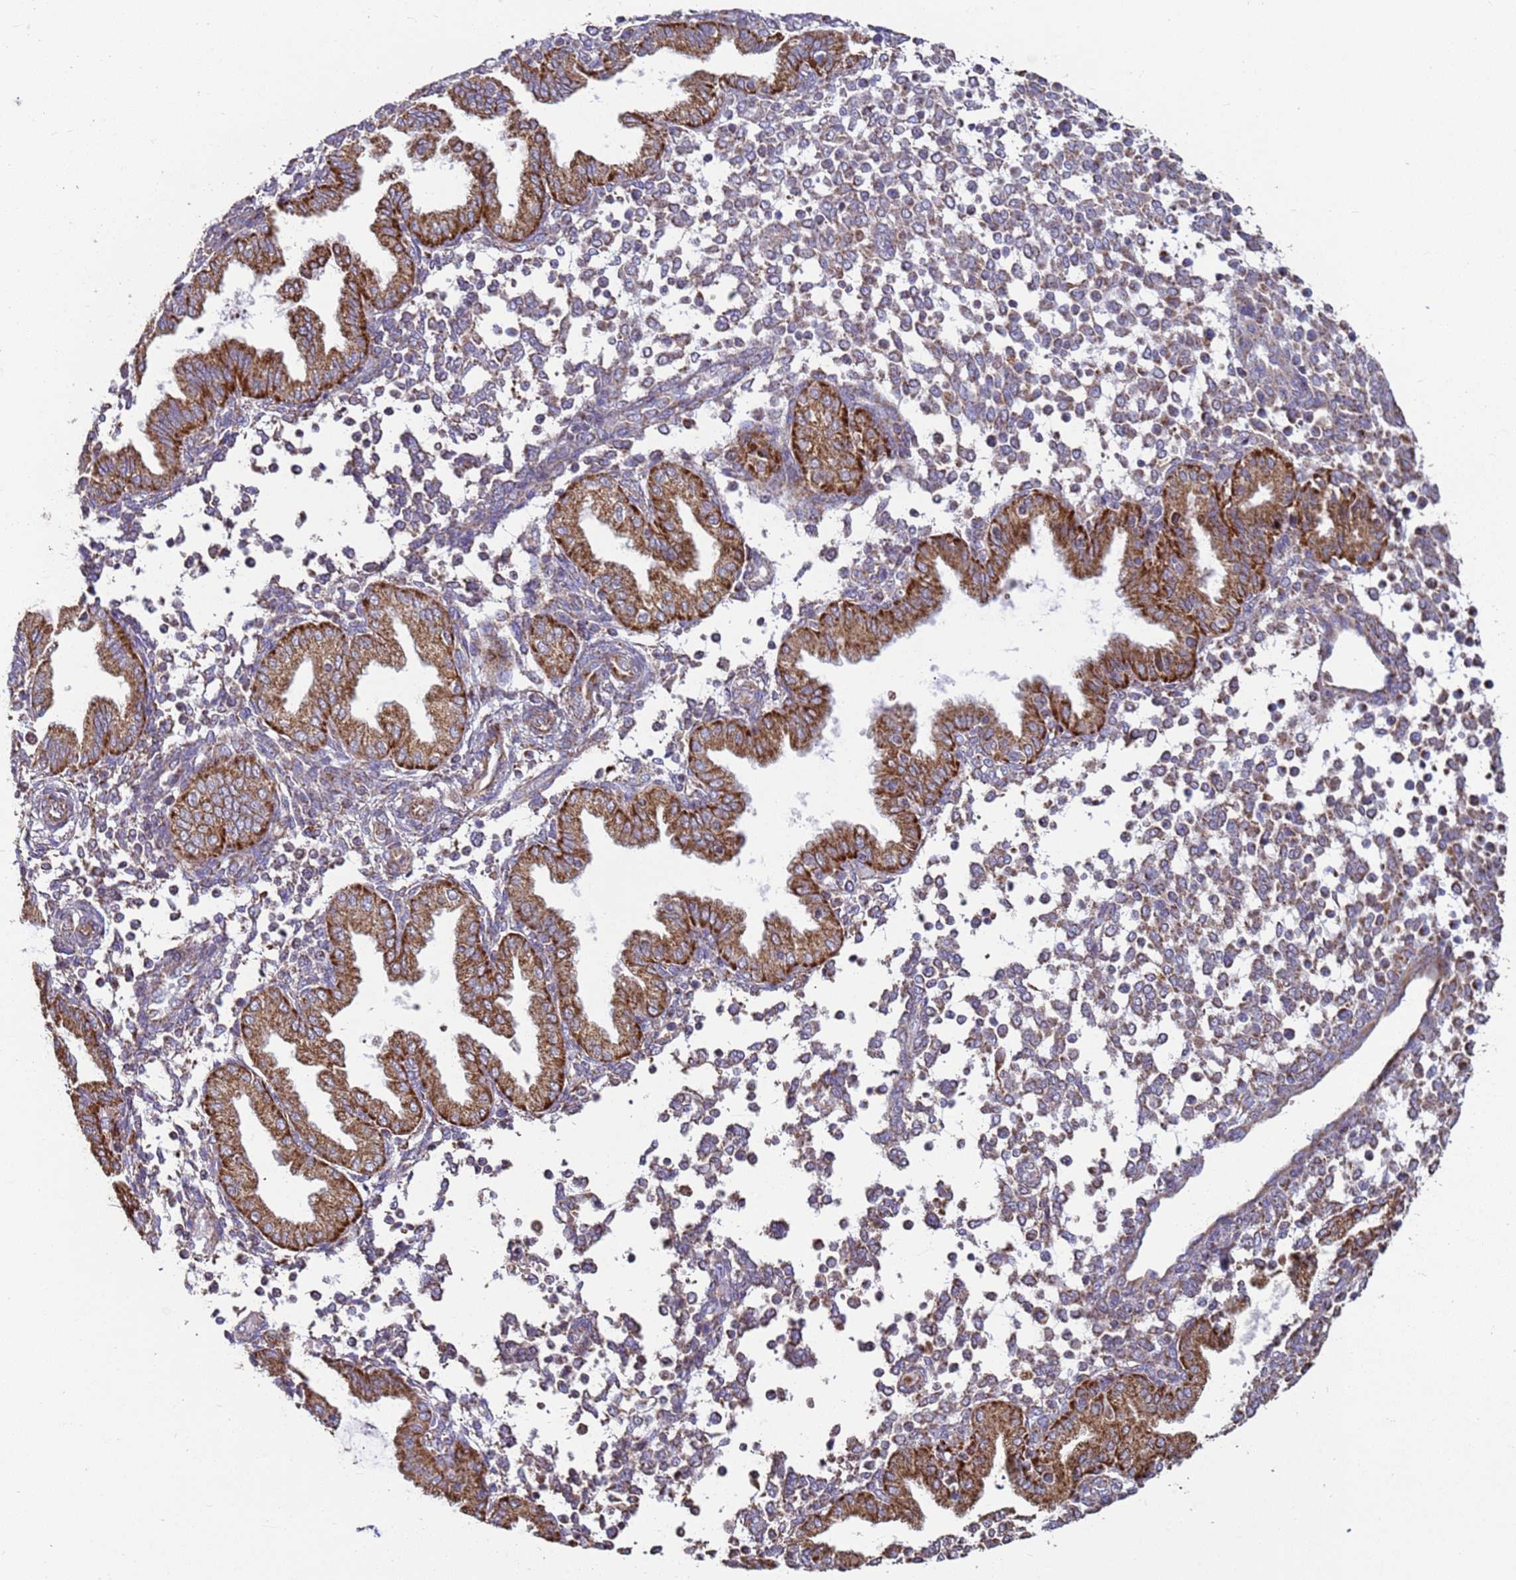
{"staining": {"intensity": "moderate", "quantity": "25%-75%", "location": "cytoplasmic/membranous"}, "tissue": "endometrium", "cell_type": "Cells in endometrial stroma", "image_type": "normal", "snomed": [{"axis": "morphology", "description": "Normal tissue, NOS"}, {"axis": "topography", "description": "Endometrium"}], "caption": "IHC (DAB (3,3'-diaminobenzidine)) staining of unremarkable endometrium demonstrates moderate cytoplasmic/membranous protein positivity in approximately 25%-75% of cells in endometrial stroma.", "gene": "FBXO33", "patient": {"sex": "female", "age": 53}}